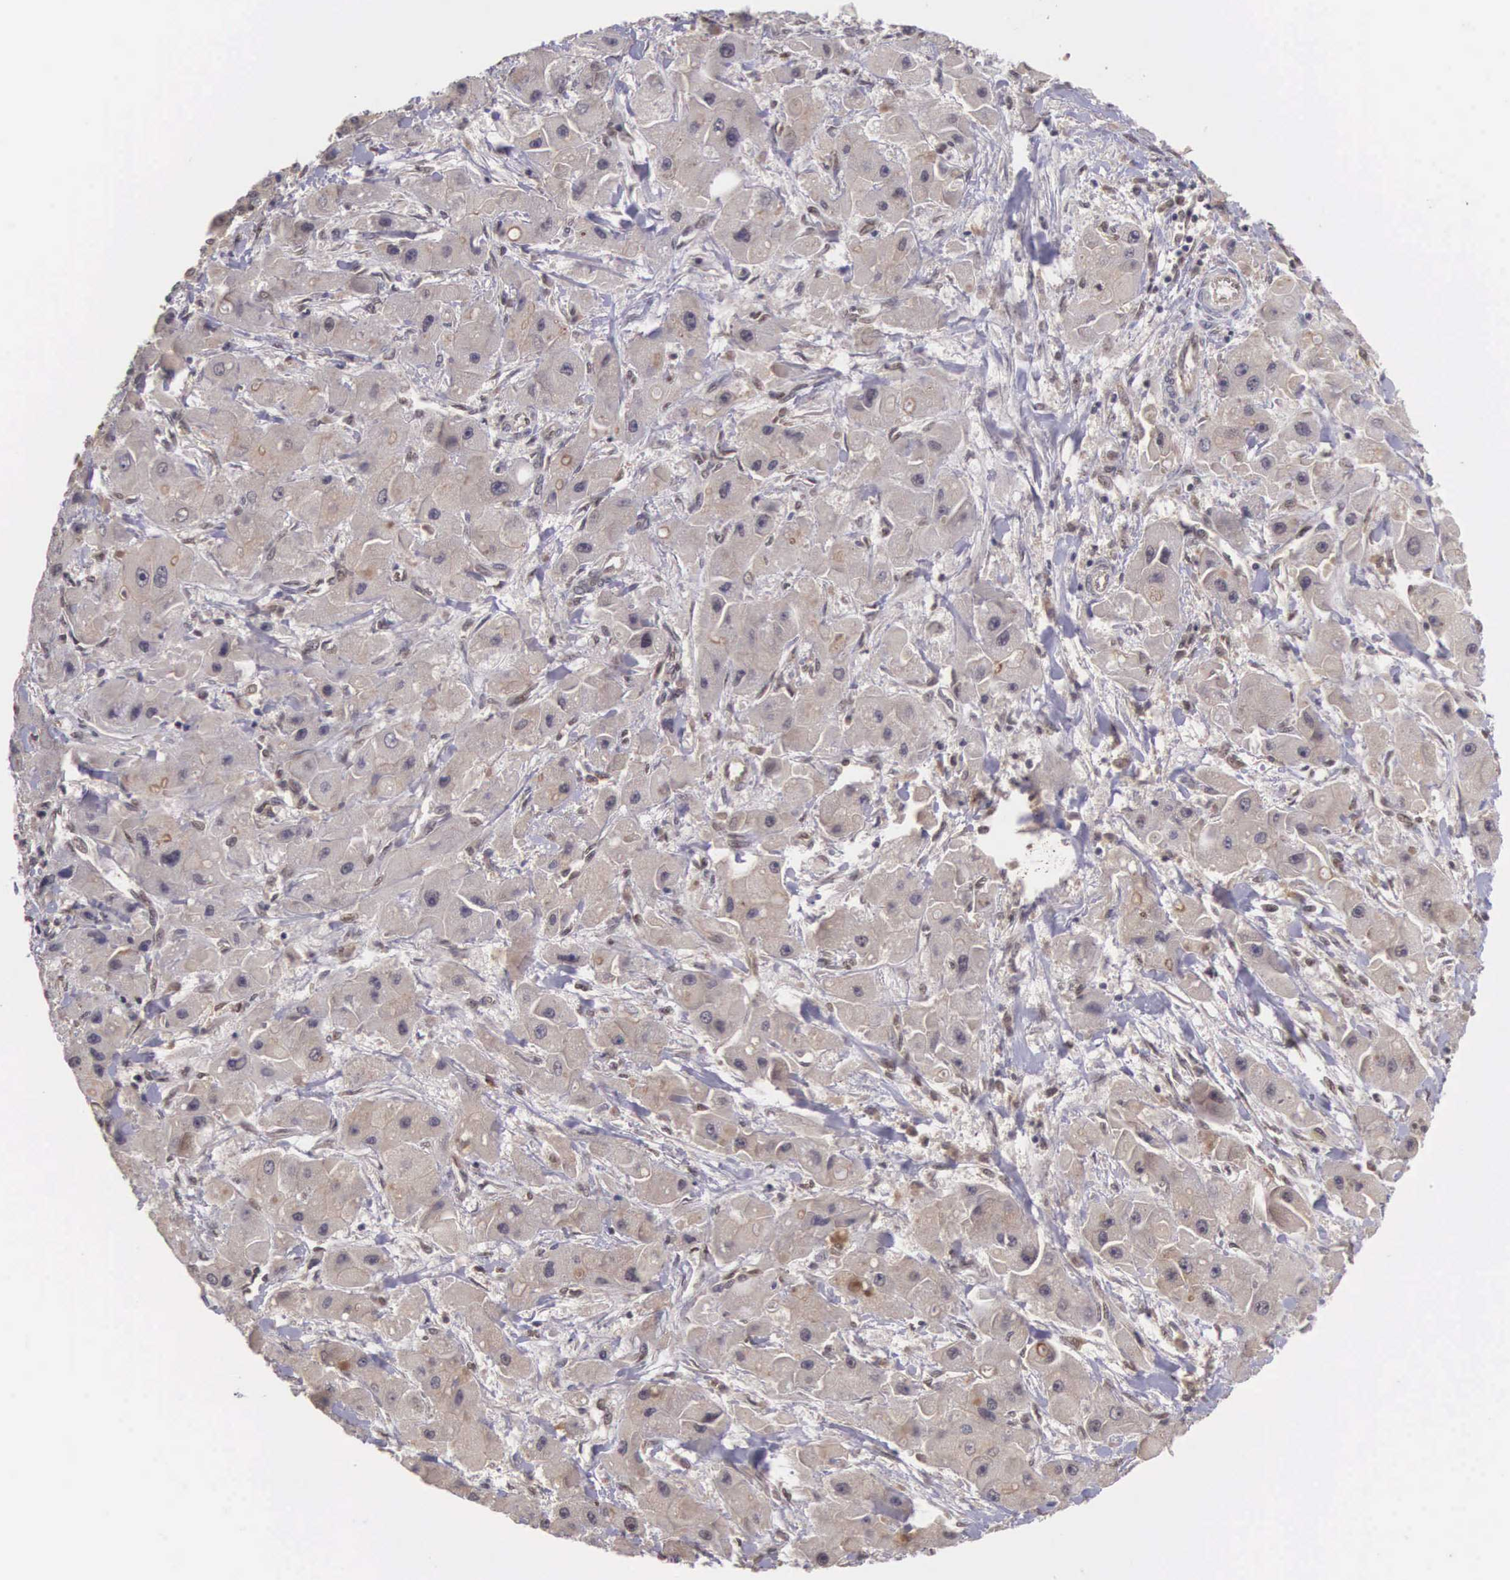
{"staining": {"intensity": "weak", "quantity": ">75%", "location": "cytoplasmic/membranous"}, "tissue": "liver cancer", "cell_type": "Tumor cells", "image_type": "cancer", "snomed": [{"axis": "morphology", "description": "Carcinoma, Hepatocellular, NOS"}, {"axis": "topography", "description": "Liver"}], "caption": "Immunohistochemical staining of hepatocellular carcinoma (liver) shows weak cytoplasmic/membranous protein staining in about >75% of tumor cells. The protein is stained brown, and the nuclei are stained in blue (DAB (3,3'-diaminobenzidine) IHC with brightfield microscopy, high magnification).", "gene": "VASH1", "patient": {"sex": "male", "age": 24}}